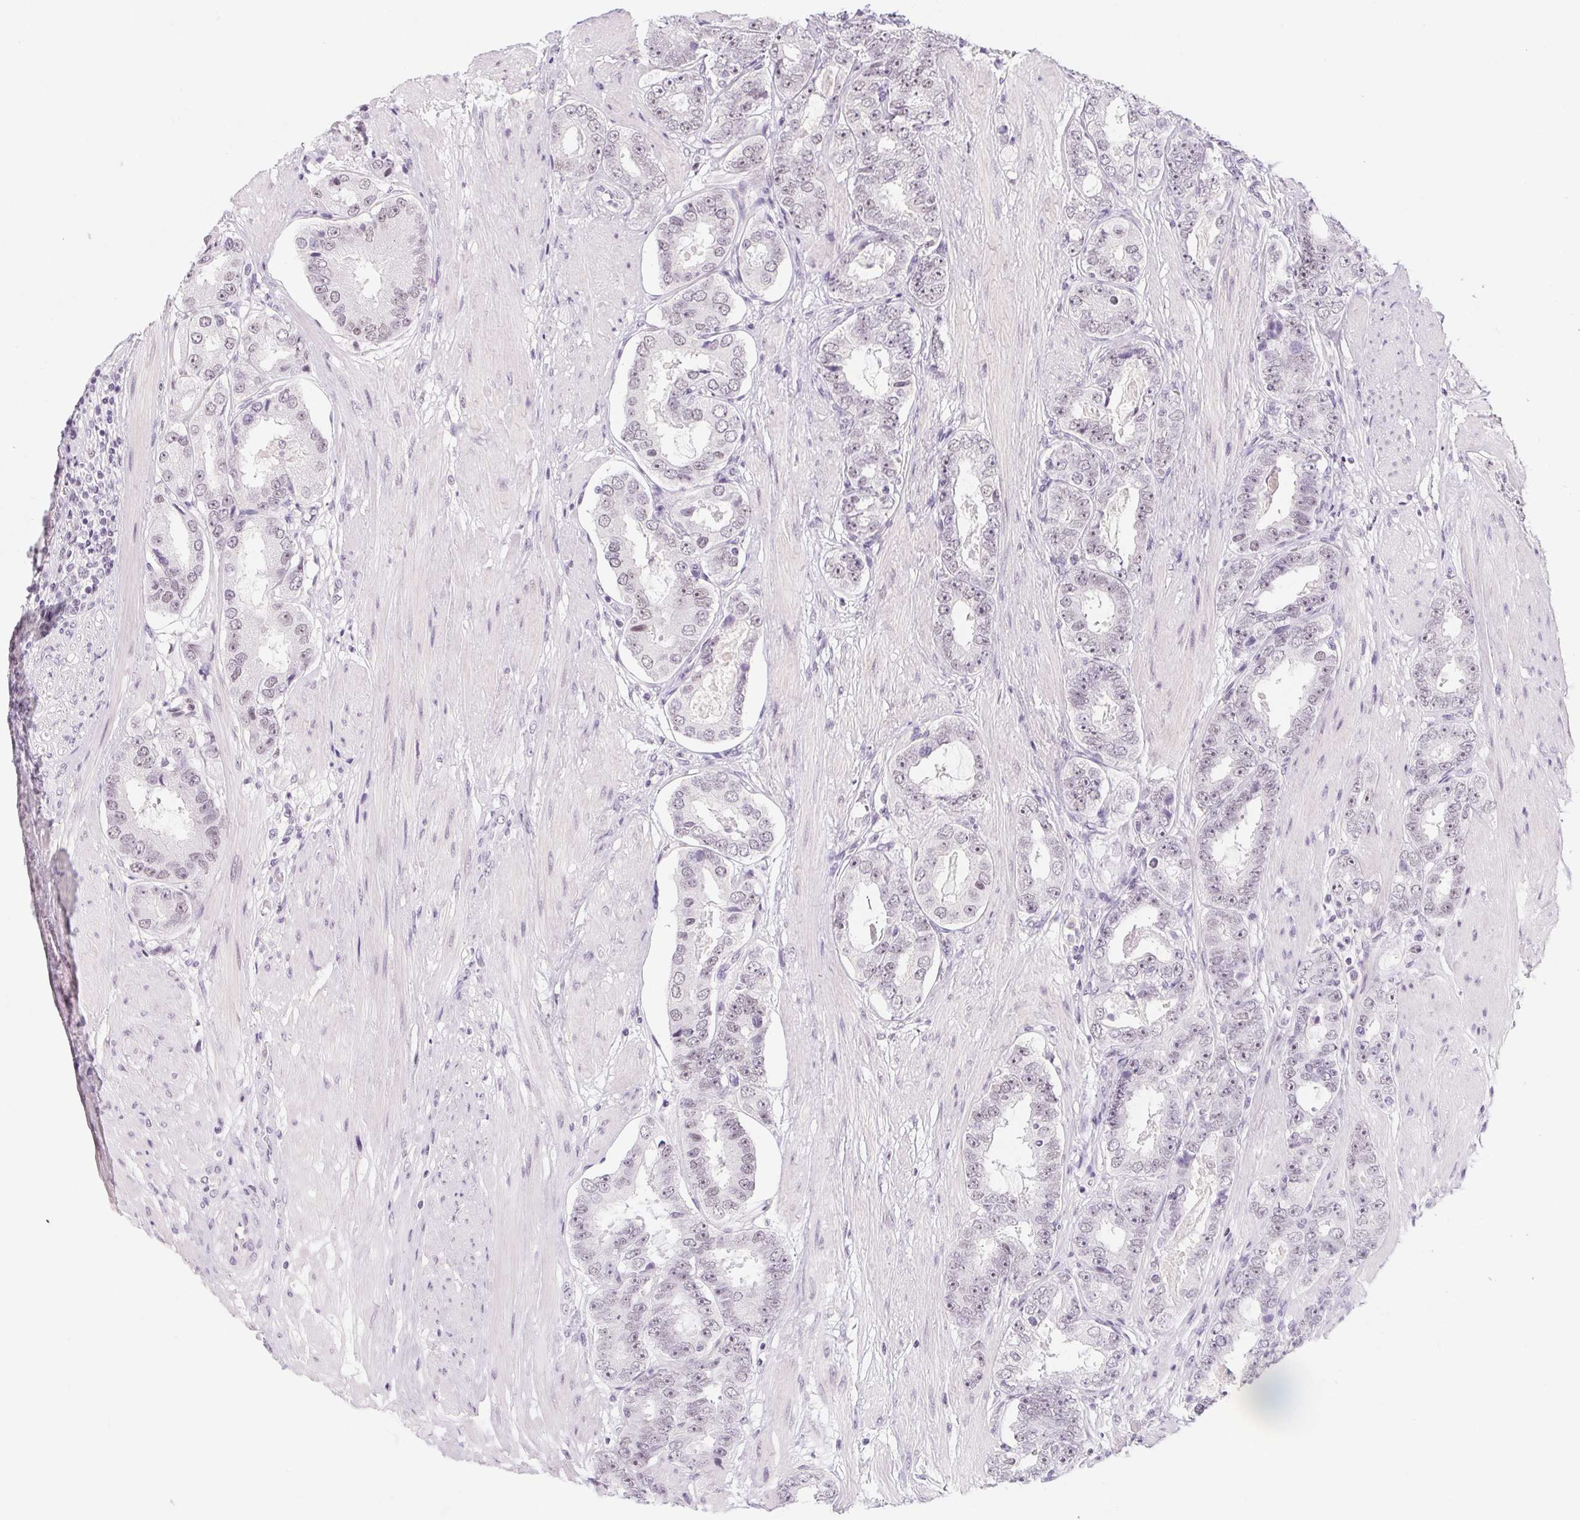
{"staining": {"intensity": "weak", "quantity": "<25%", "location": "nuclear"}, "tissue": "prostate cancer", "cell_type": "Tumor cells", "image_type": "cancer", "snomed": [{"axis": "morphology", "description": "Adenocarcinoma, High grade"}, {"axis": "topography", "description": "Prostate"}], "caption": "Immunohistochemistry image of adenocarcinoma (high-grade) (prostate) stained for a protein (brown), which reveals no expression in tumor cells.", "gene": "ZIC4", "patient": {"sex": "male", "age": 63}}